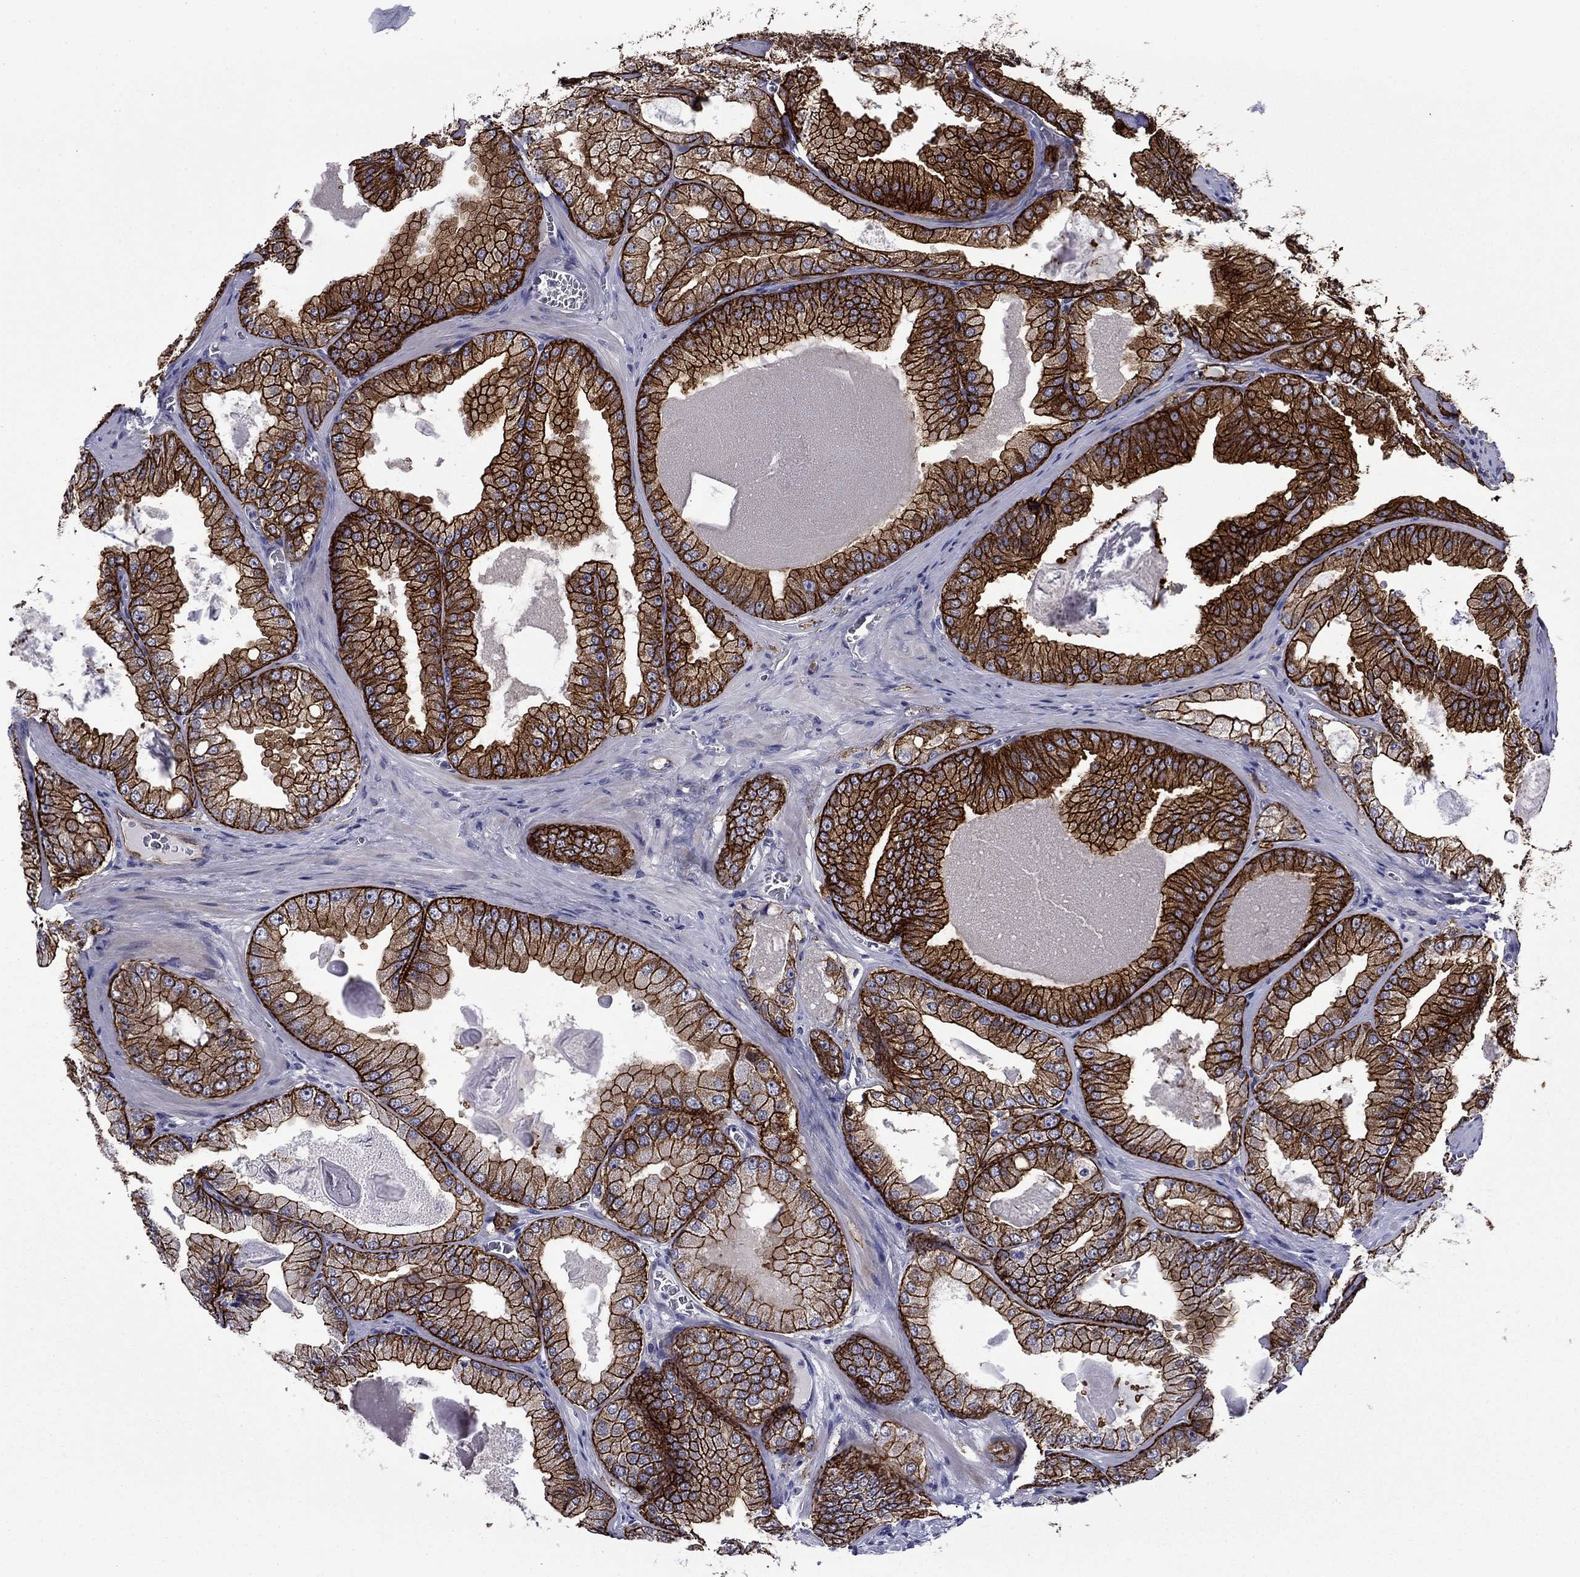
{"staining": {"intensity": "strong", "quantity": ">75%", "location": "cytoplasmic/membranous"}, "tissue": "prostate cancer", "cell_type": "Tumor cells", "image_type": "cancer", "snomed": [{"axis": "morphology", "description": "Adenocarcinoma, Low grade"}, {"axis": "topography", "description": "Prostate"}], "caption": "High-power microscopy captured an immunohistochemistry photomicrograph of low-grade adenocarcinoma (prostate), revealing strong cytoplasmic/membranous staining in about >75% of tumor cells.", "gene": "LMO7", "patient": {"sex": "male", "age": 72}}